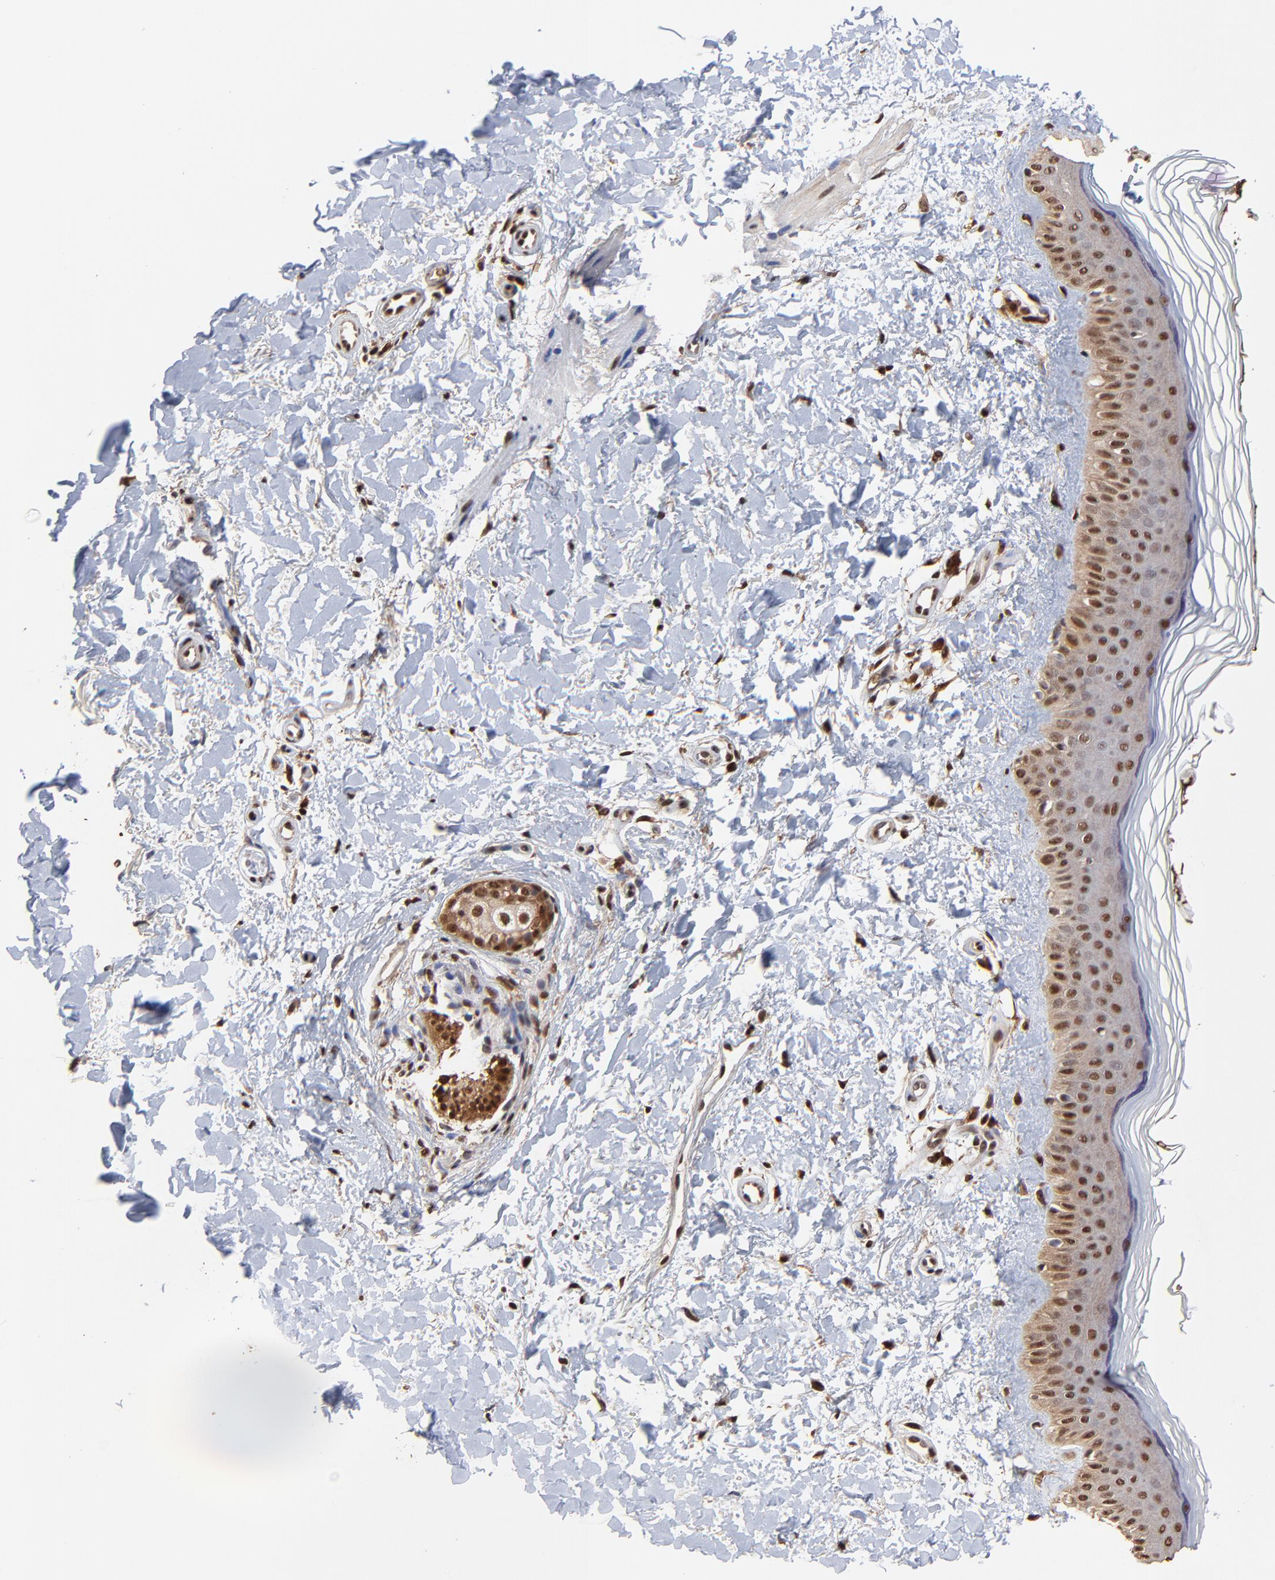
{"staining": {"intensity": "moderate", "quantity": ">75%", "location": "cytoplasmic/membranous,nuclear"}, "tissue": "skin", "cell_type": "Fibroblasts", "image_type": "normal", "snomed": [{"axis": "morphology", "description": "Normal tissue, NOS"}, {"axis": "topography", "description": "Skin"}], "caption": "Immunohistochemical staining of benign skin exhibits medium levels of moderate cytoplasmic/membranous,nuclear staining in about >75% of fibroblasts.", "gene": "CASP1", "patient": {"sex": "female", "age": 19}}